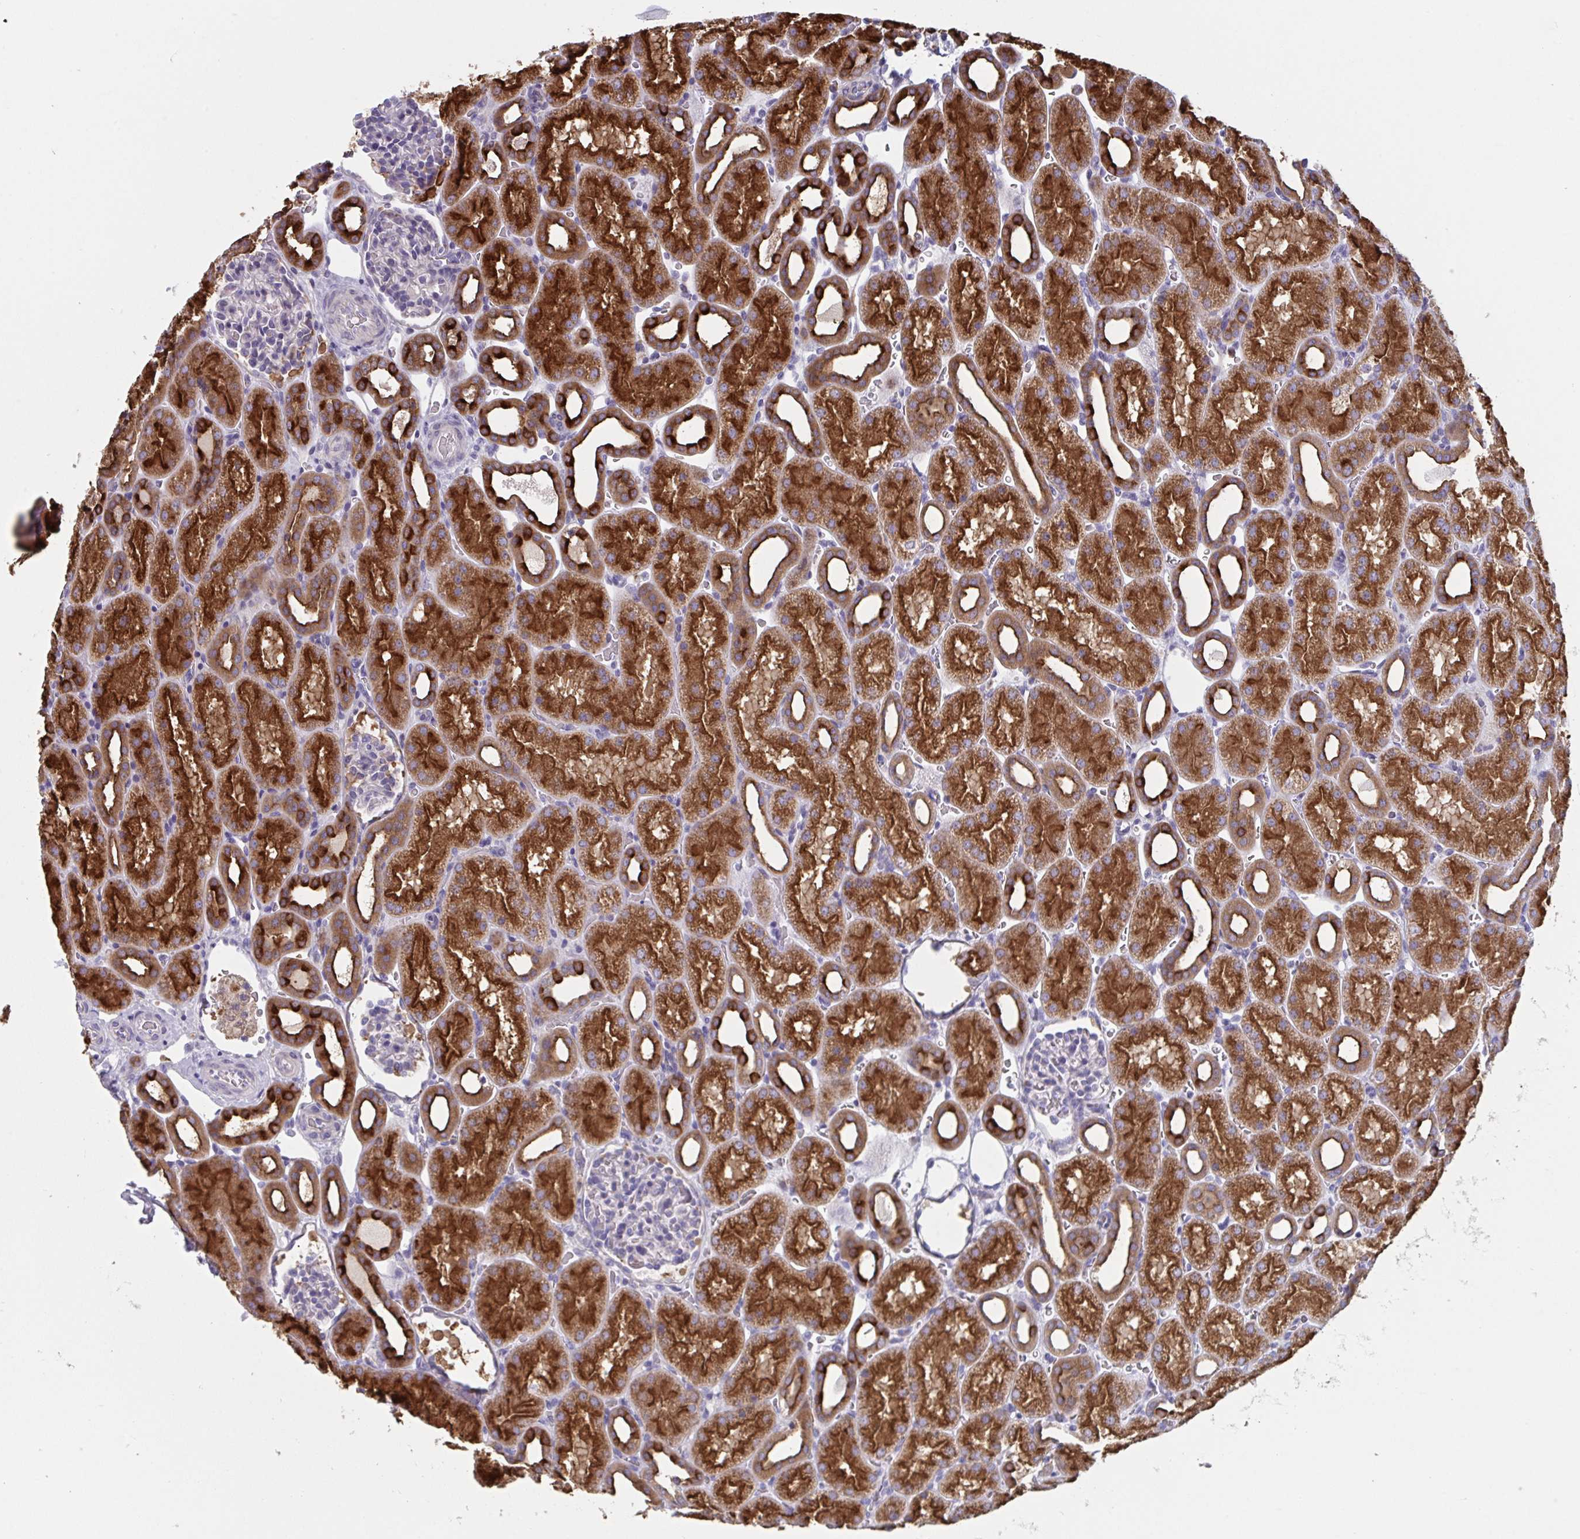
{"staining": {"intensity": "moderate", "quantity": "<25%", "location": "cytoplasmic/membranous"}, "tissue": "kidney", "cell_type": "Cells in glomeruli", "image_type": "normal", "snomed": [{"axis": "morphology", "description": "Normal tissue, NOS"}, {"axis": "topography", "description": "Kidney"}], "caption": "Immunohistochemistry (DAB) staining of normal human kidney shows moderate cytoplasmic/membranous protein expression in approximately <25% of cells in glomeruli.", "gene": "NIPSNAP1", "patient": {"sex": "male", "age": 2}}